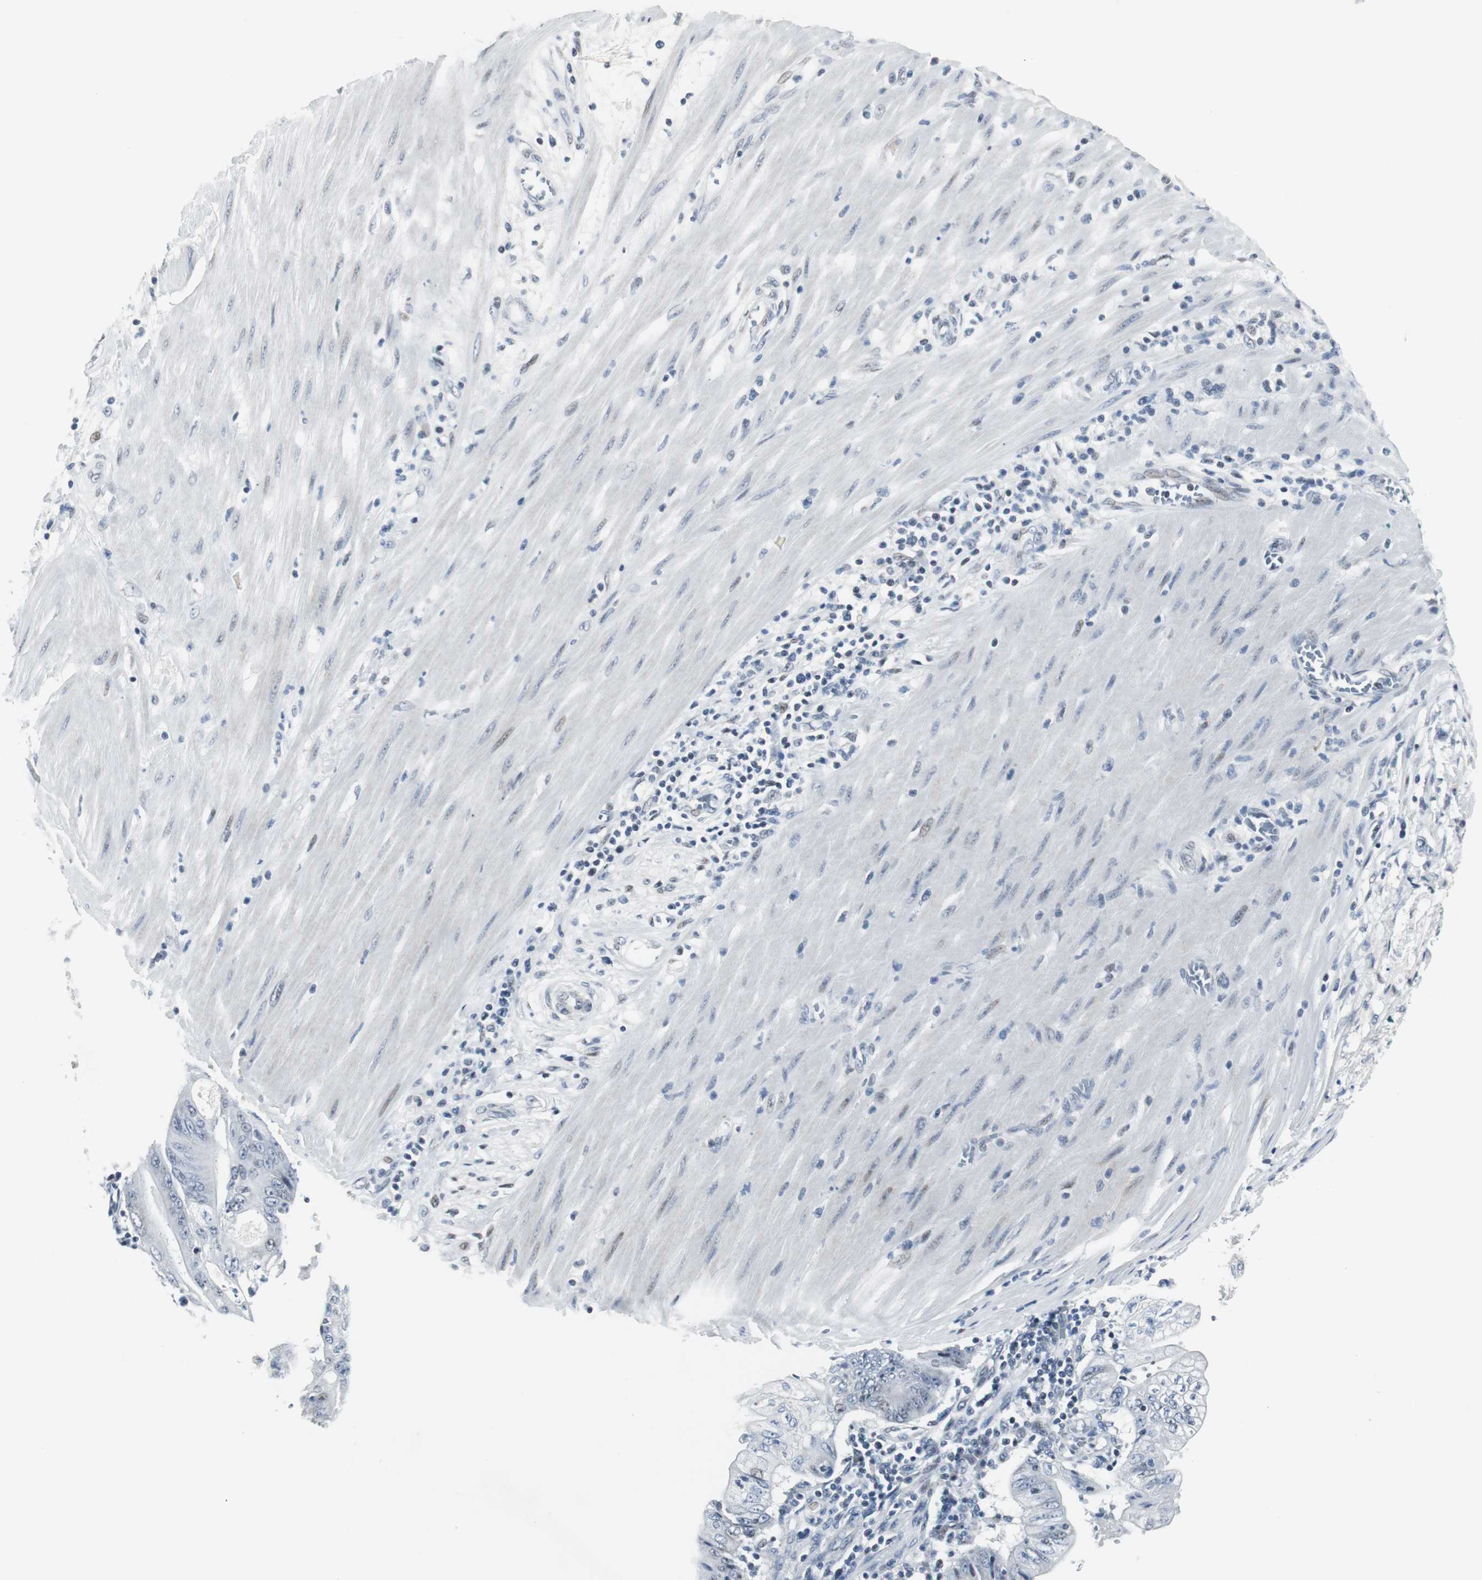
{"staining": {"intensity": "negative", "quantity": "none", "location": "none"}, "tissue": "pancreatic cancer", "cell_type": "Tumor cells", "image_type": "cancer", "snomed": [{"axis": "morphology", "description": "Normal tissue, NOS"}, {"axis": "topography", "description": "Lymph node"}], "caption": "This is an immunohistochemistry (IHC) image of human pancreatic cancer. There is no expression in tumor cells.", "gene": "MTA1", "patient": {"sex": "male", "age": 62}}